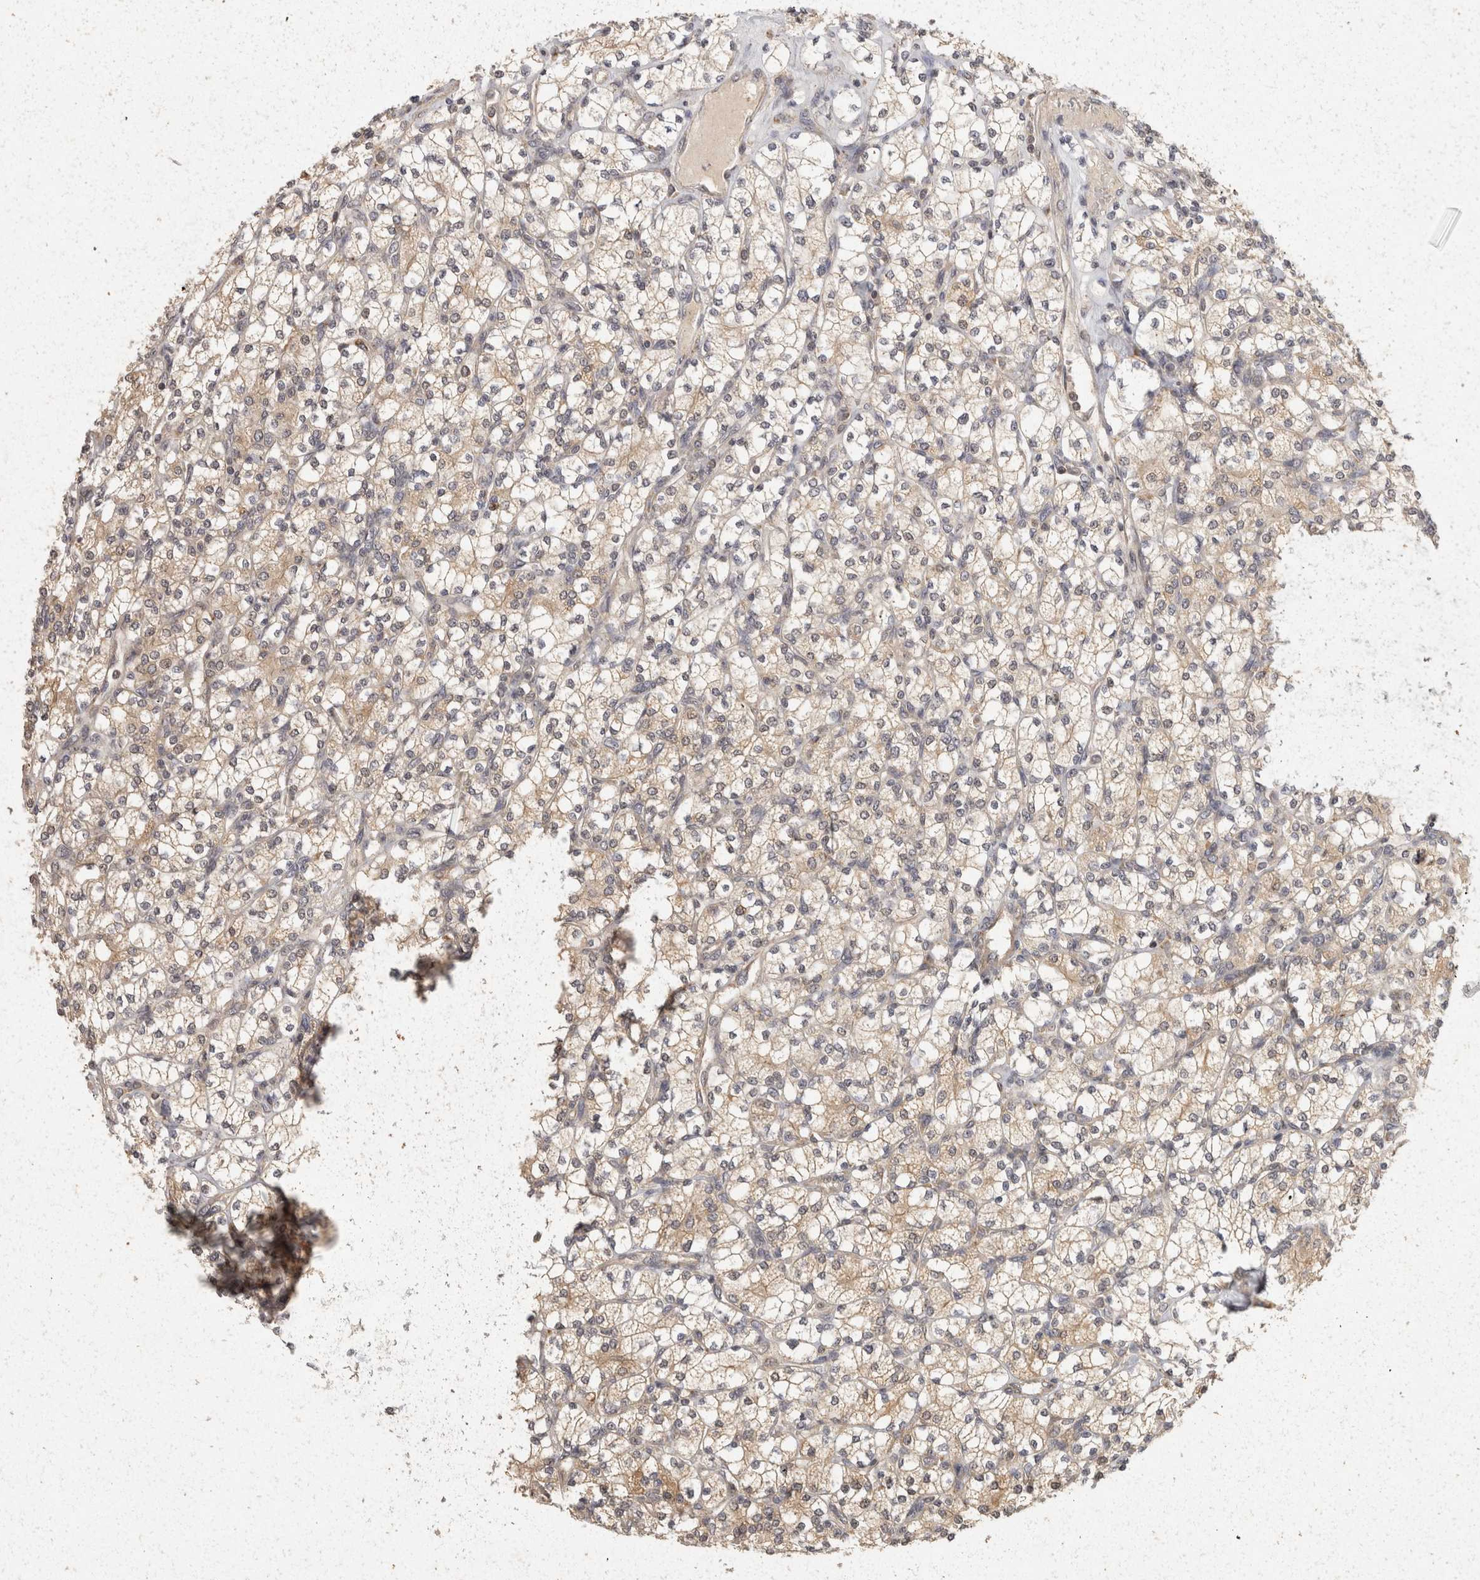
{"staining": {"intensity": "weak", "quantity": ">75%", "location": "cytoplasmic/membranous"}, "tissue": "renal cancer", "cell_type": "Tumor cells", "image_type": "cancer", "snomed": [{"axis": "morphology", "description": "Adenocarcinoma, NOS"}, {"axis": "topography", "description": "Kidney"}], "caption": "DAB immunohistochemical staining of renal adenocarcinoma shows weak cytoplasmic/membranous protein positivity in approximately >75% of tumor cells.", "gene": "ACAT2", "patient": {"sex": "male", "age": 77}}